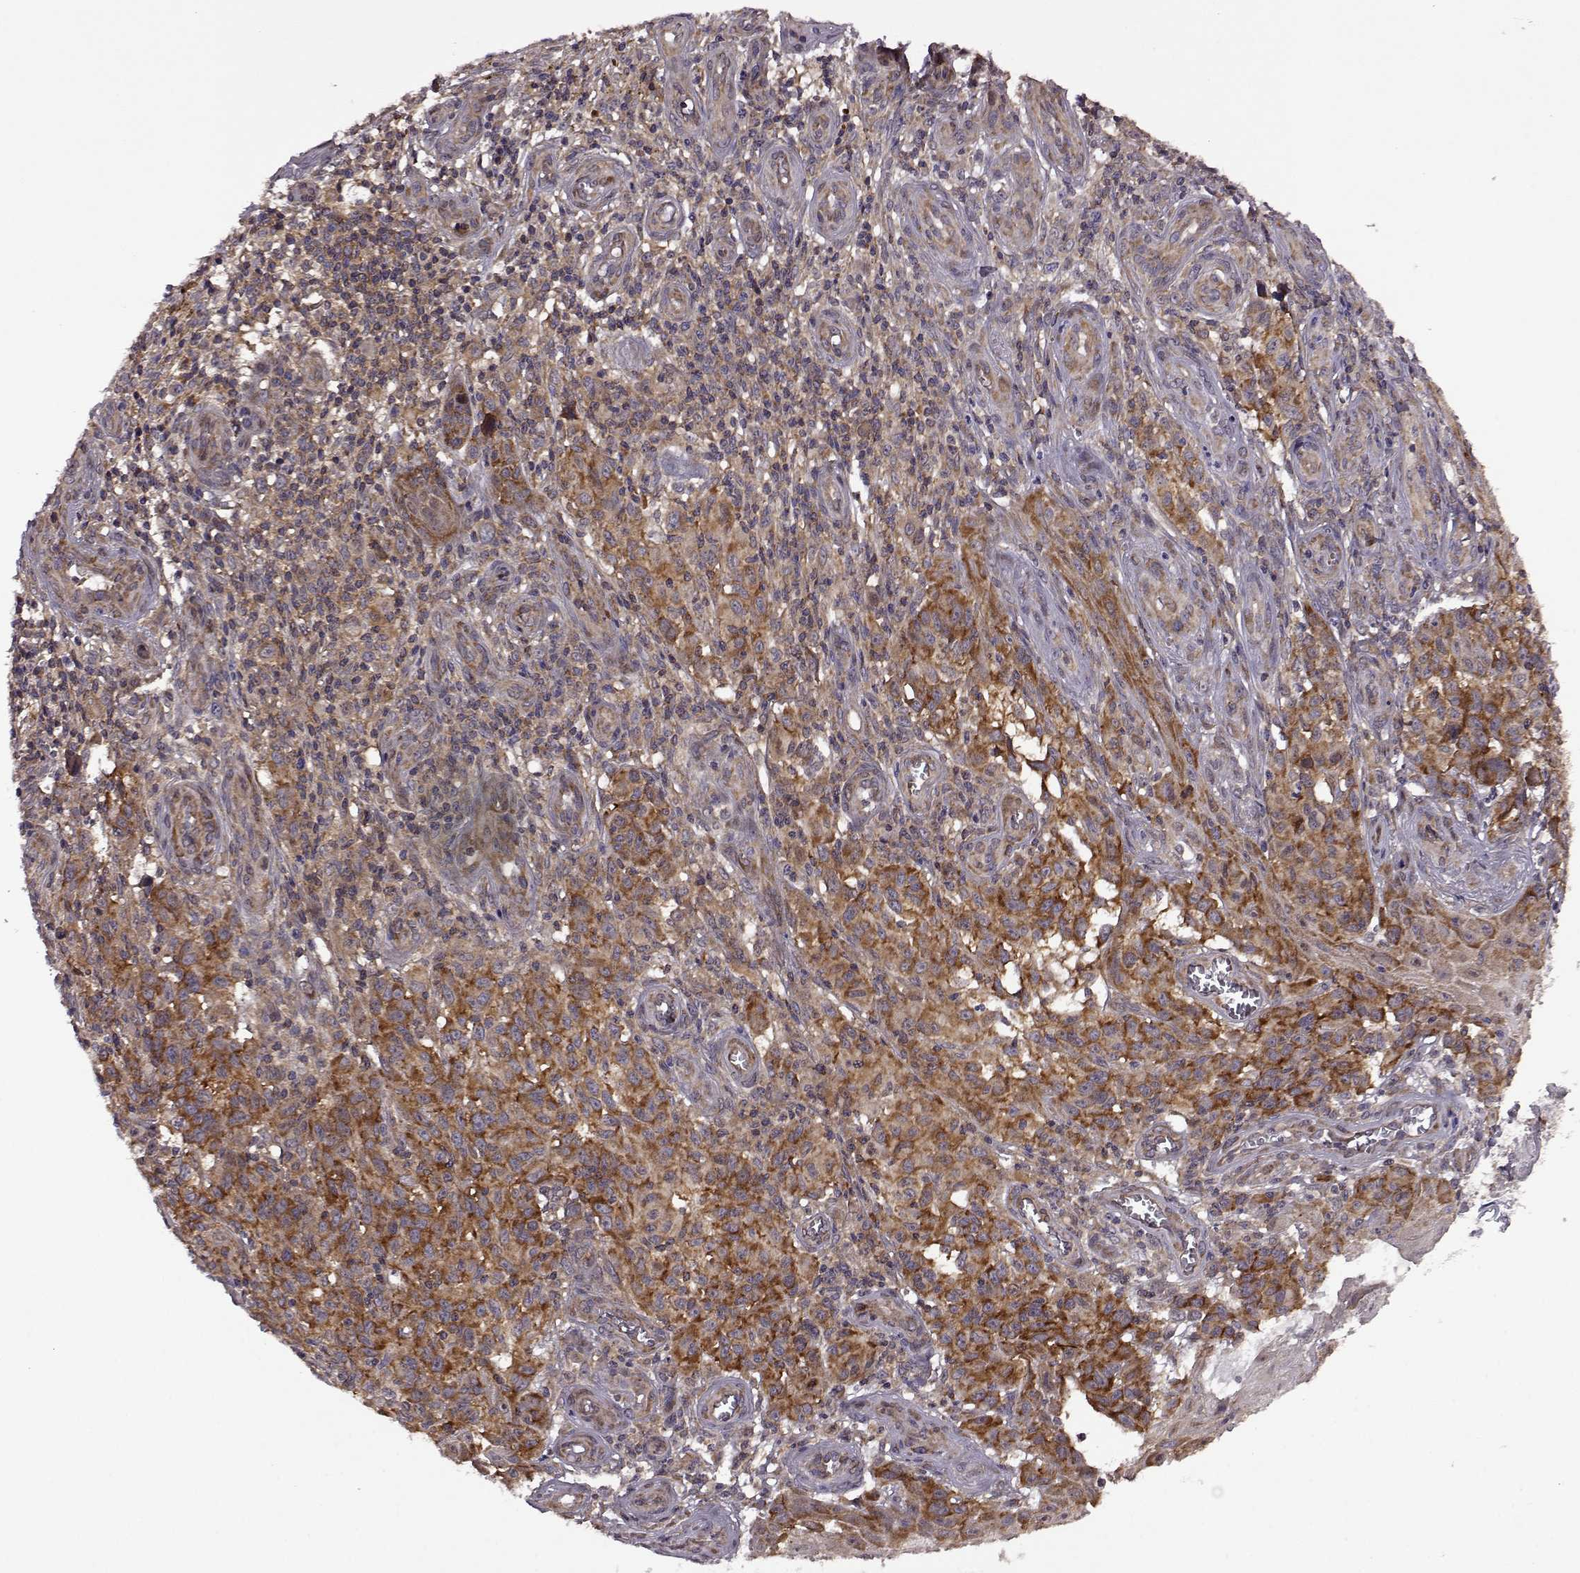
{"staining": {"intensity": "strong", "quantity": ">75%", "location": "cytoplasmic/membranous"}, "tissue": "melanoma", "cell_type": "Tumor cells", "image_type": "cancer", "snomed": [{"axis": "morphology", "description": "Malignant melanoma, NOS"}, {"axis": "topography", "description": "Skin"}], "caption": "Malignant melanoma stained with DAB (3,3'-diaminobenzidine) immunohistochemistry (IHC) demonstrates high levels of strong cytoplasmic/membranous positivity in approximately >75% of tumor cells. (DAB IHC with brightfield microscopy, high magnification).", "gene": "URI1", "patient": {"sex": "female", "age": 53}}